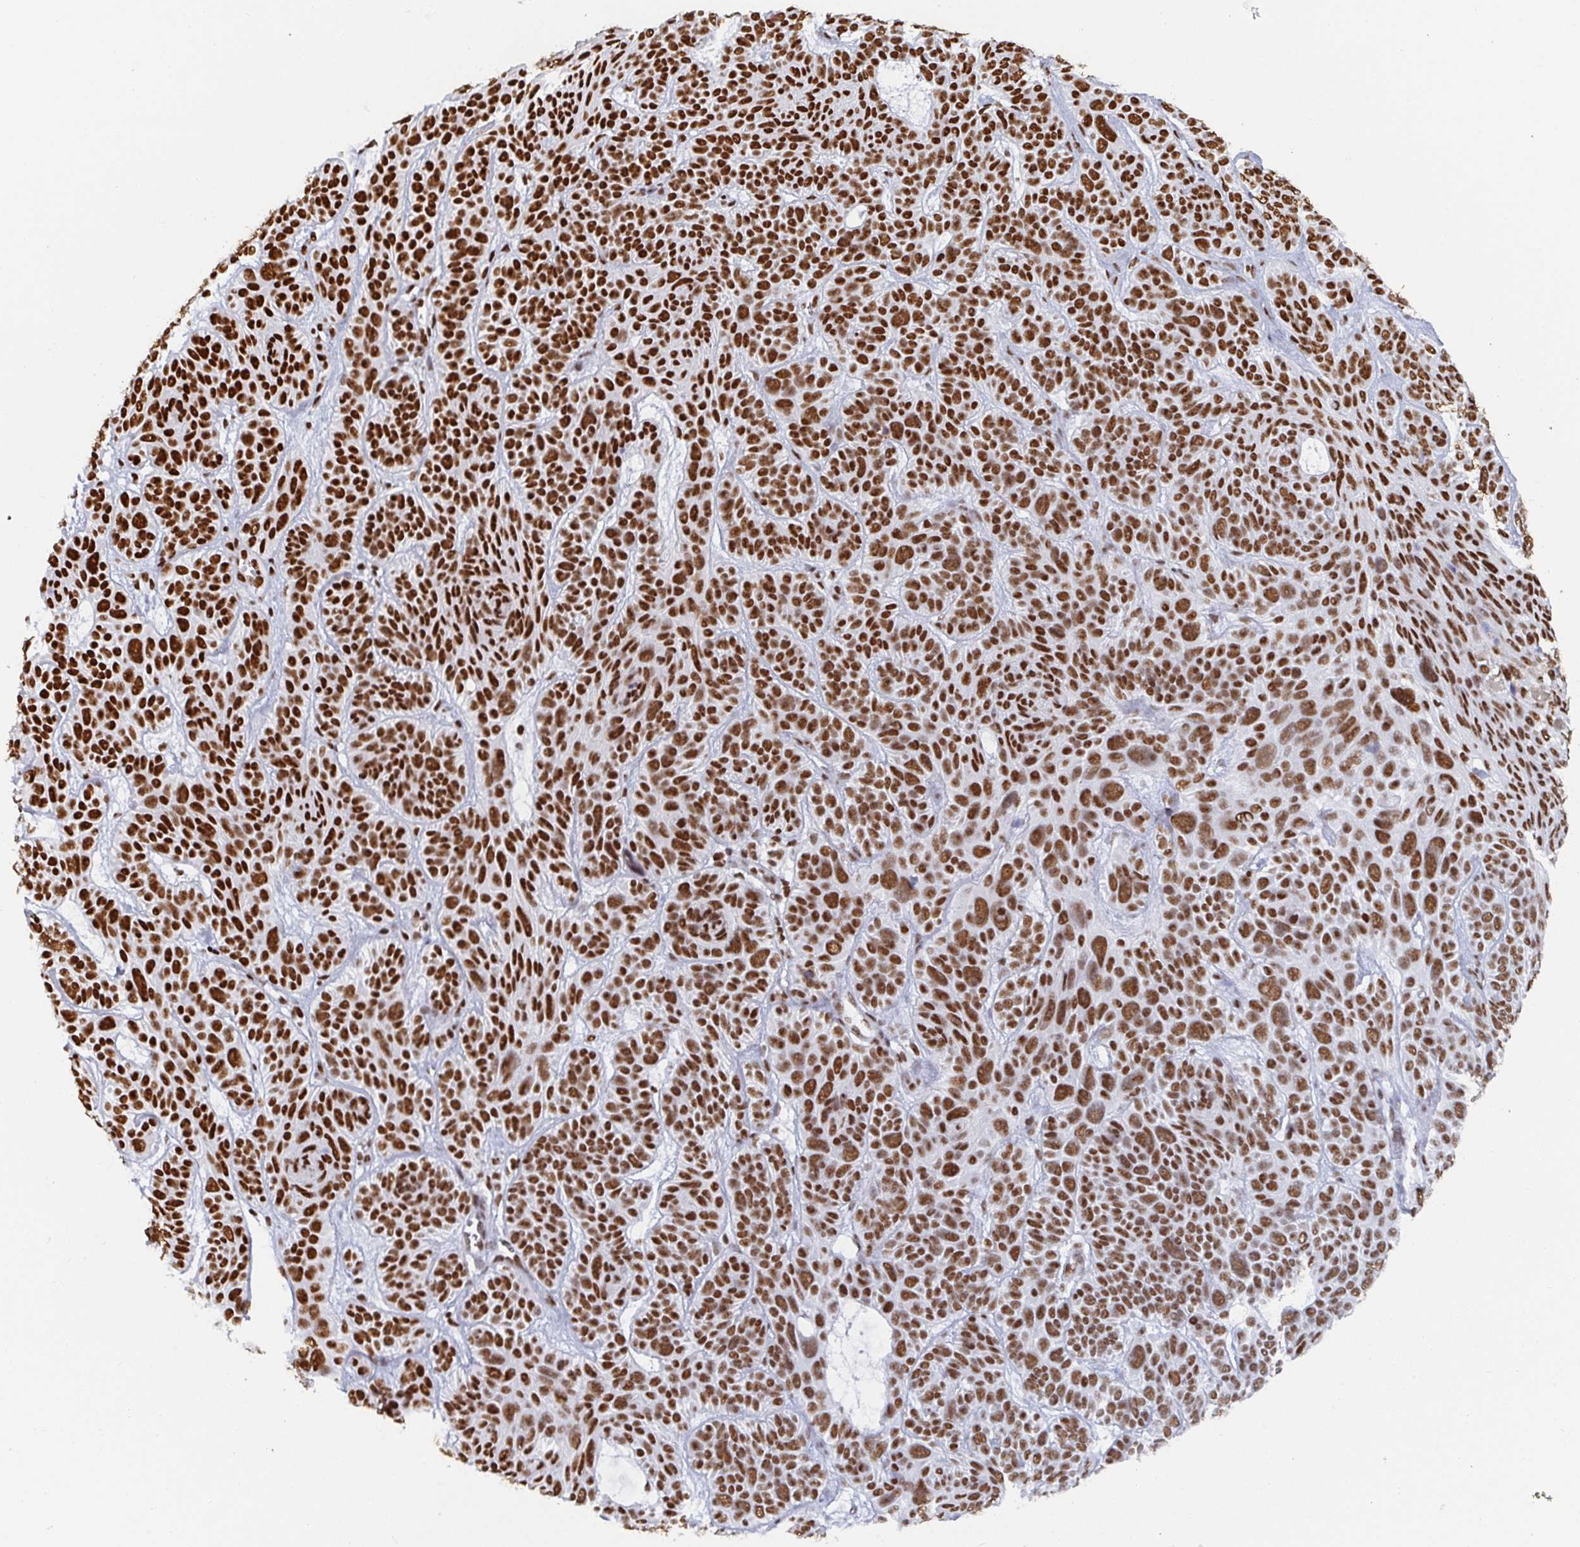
{"staining": {"intensity": "strong", "quantity": ">75%", "location": "nuclear"}, "tissue": "skin cancer", "cell_type": "Tumor cells", "image_type": "cancer", "snomed": [{"axis": "morphology", "description": "Basal cell carcinoma"}, {"axis": "topography", "description": "Skin"}, {"axis": "topography", "description": "Skin of face"}], "caption": "Immunohistochemistry (IHC) photomicrograph of neoplastic tissue: human skin cancer stained using IHC demonstrates high levels of strong protein expression localized specifically in the nuclear of tumor cells, appearing as a nuclear brown color.", "gene": "EWSR1", "patient": {"sex": "male", "age": 73}}